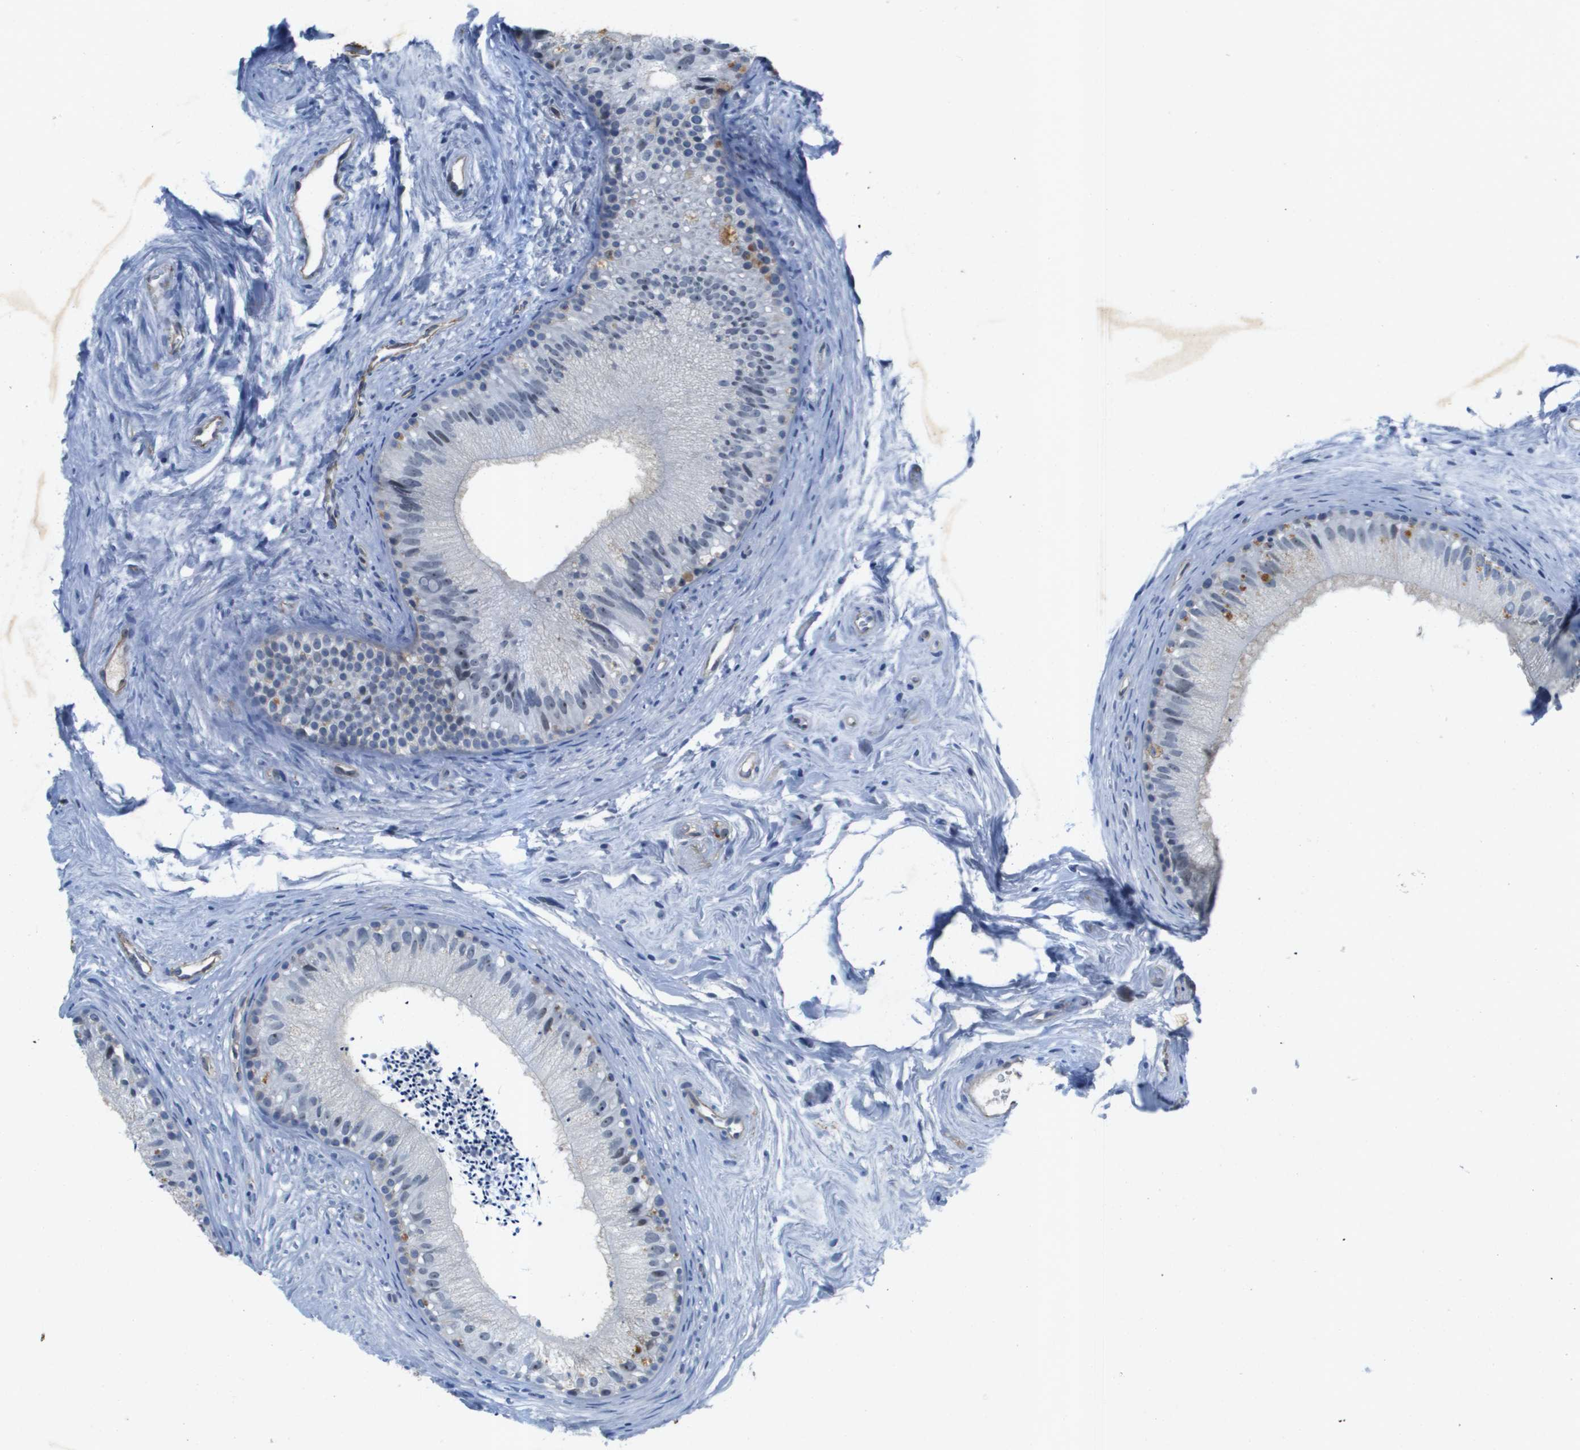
{"staining": {"intensity": "moderate", "quantity": "<25%", "location": "cytoplasmic/membranous"}, "tissue": "epididymis", "cell_type": "Glandular cells", "image_type": "normal", "snomed": [{"axis": "morphology", "description": "Normal tissue, NOS"}, {"axis": "topography", "description": "Epididymis"}], "caption": "Immunohistochemistry photomicrograph of benign epididymis: epididymis stained using immunohistochemistry exhibits low levels of moderate protein expression localized specifically in the cytoplasmic/membranous of glandular cells, appearing as a cytoplasmic/membranous brown color.", "gene": "ITGA6", "patient": {"sex": "male", "age": 56}}